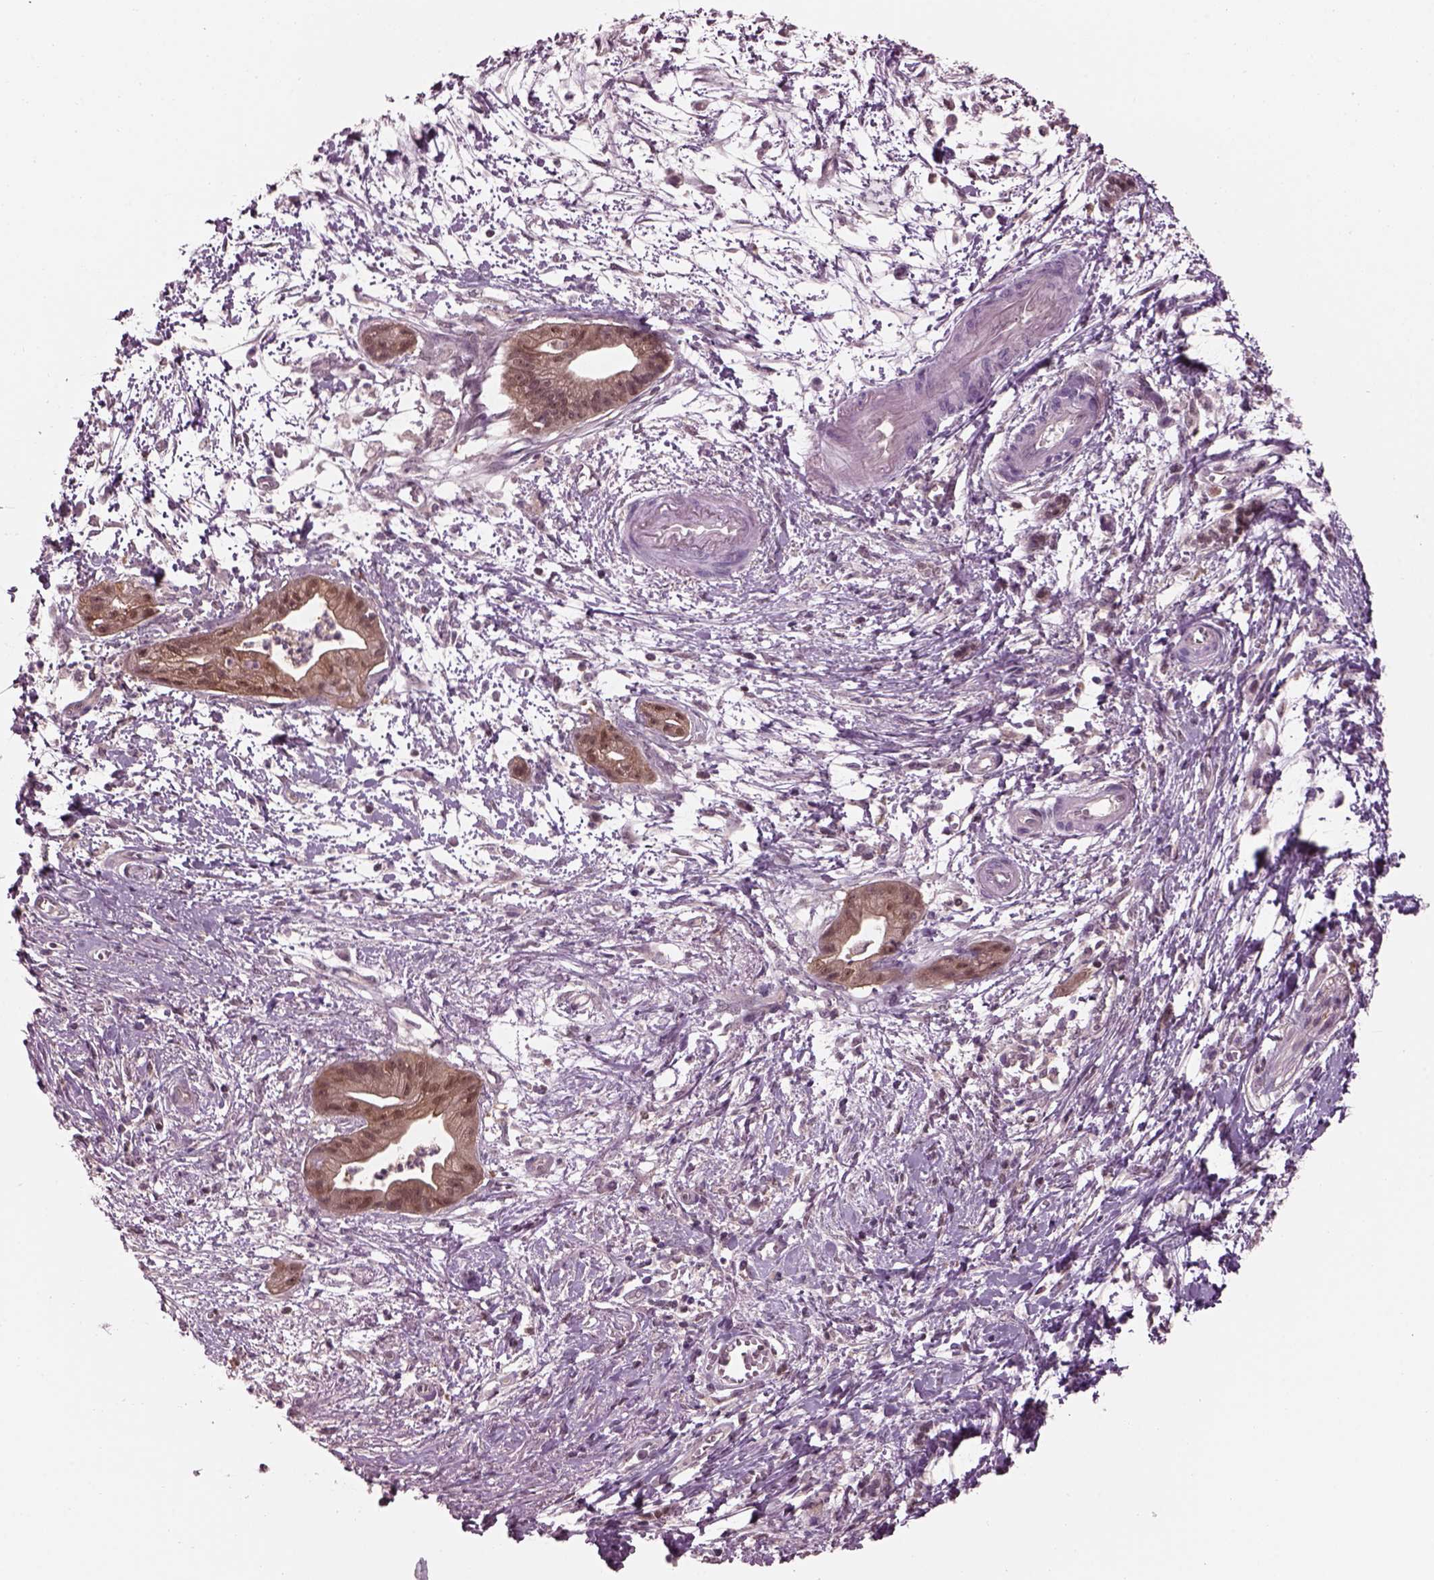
{"staining": {"intensity": "moderate", "quantity": ">75%", "location": "cytoplasmic/membranous,nuclear"}, "tissue": "pancreatic cancer", "cell_type": "Tumor cells", "image_type": "cancer", "snomed": [{"axis": "morphology", "description": "Normal tissue, NOS"}, {"axis": "morphology", "description": "Adenocarcinoma, NOS"}, {"axis": "topography", "description": "Lymph node"}, {"axis": "topography", "description": "Pancreas"}], "caption": "Brown immunohistochemical staining in human pancreatic cancer (adenocarcinoma) exhibits moderate cytoplasmic/membranous and nuclear expression in approximately >75% of tumor cells.", "gene": "SRI", "patient": {"sex": "female", "age": 58}}